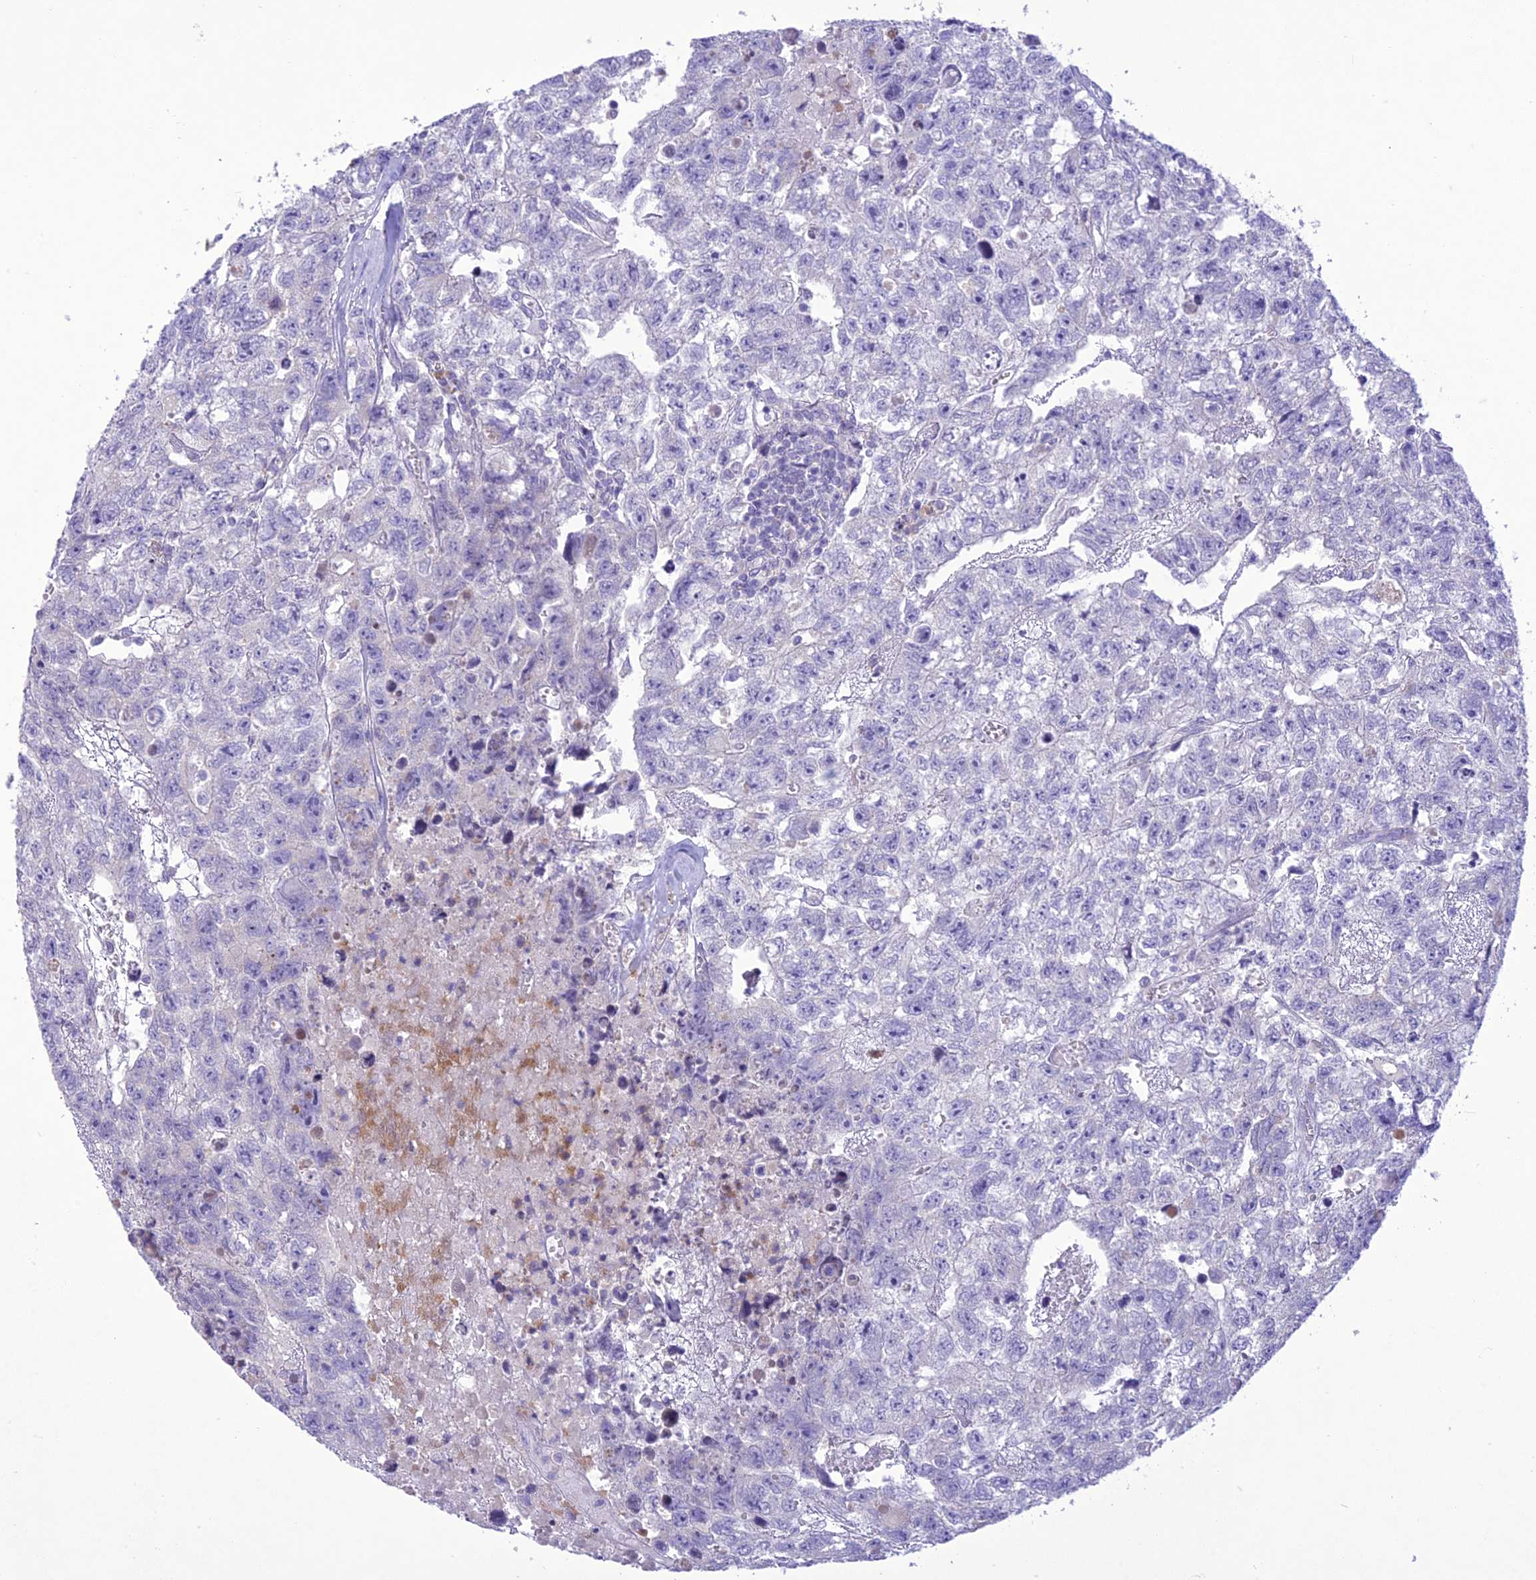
{"staining": {"intensity": "negative", "quantity": "none", "location": "none"}, "tissue": "testis cancer", "cell_type": "Tumor cells", "image_type": "cancer", "snomed": [{"axis": "morphology", "description": "Carcinoma, Embryonal, NOS"}, {"axis": "topography", "description": "Testis"}], "caption": "IHC of testis cancer (embryonal carcinoma) shows no positivity in tumor cells. (DAB (3,3'-diaminobenzidine) immunohistochemistry, high magnification).", "gene": "SLC13A5", "patient": {"sex": "male", "age": 26}}